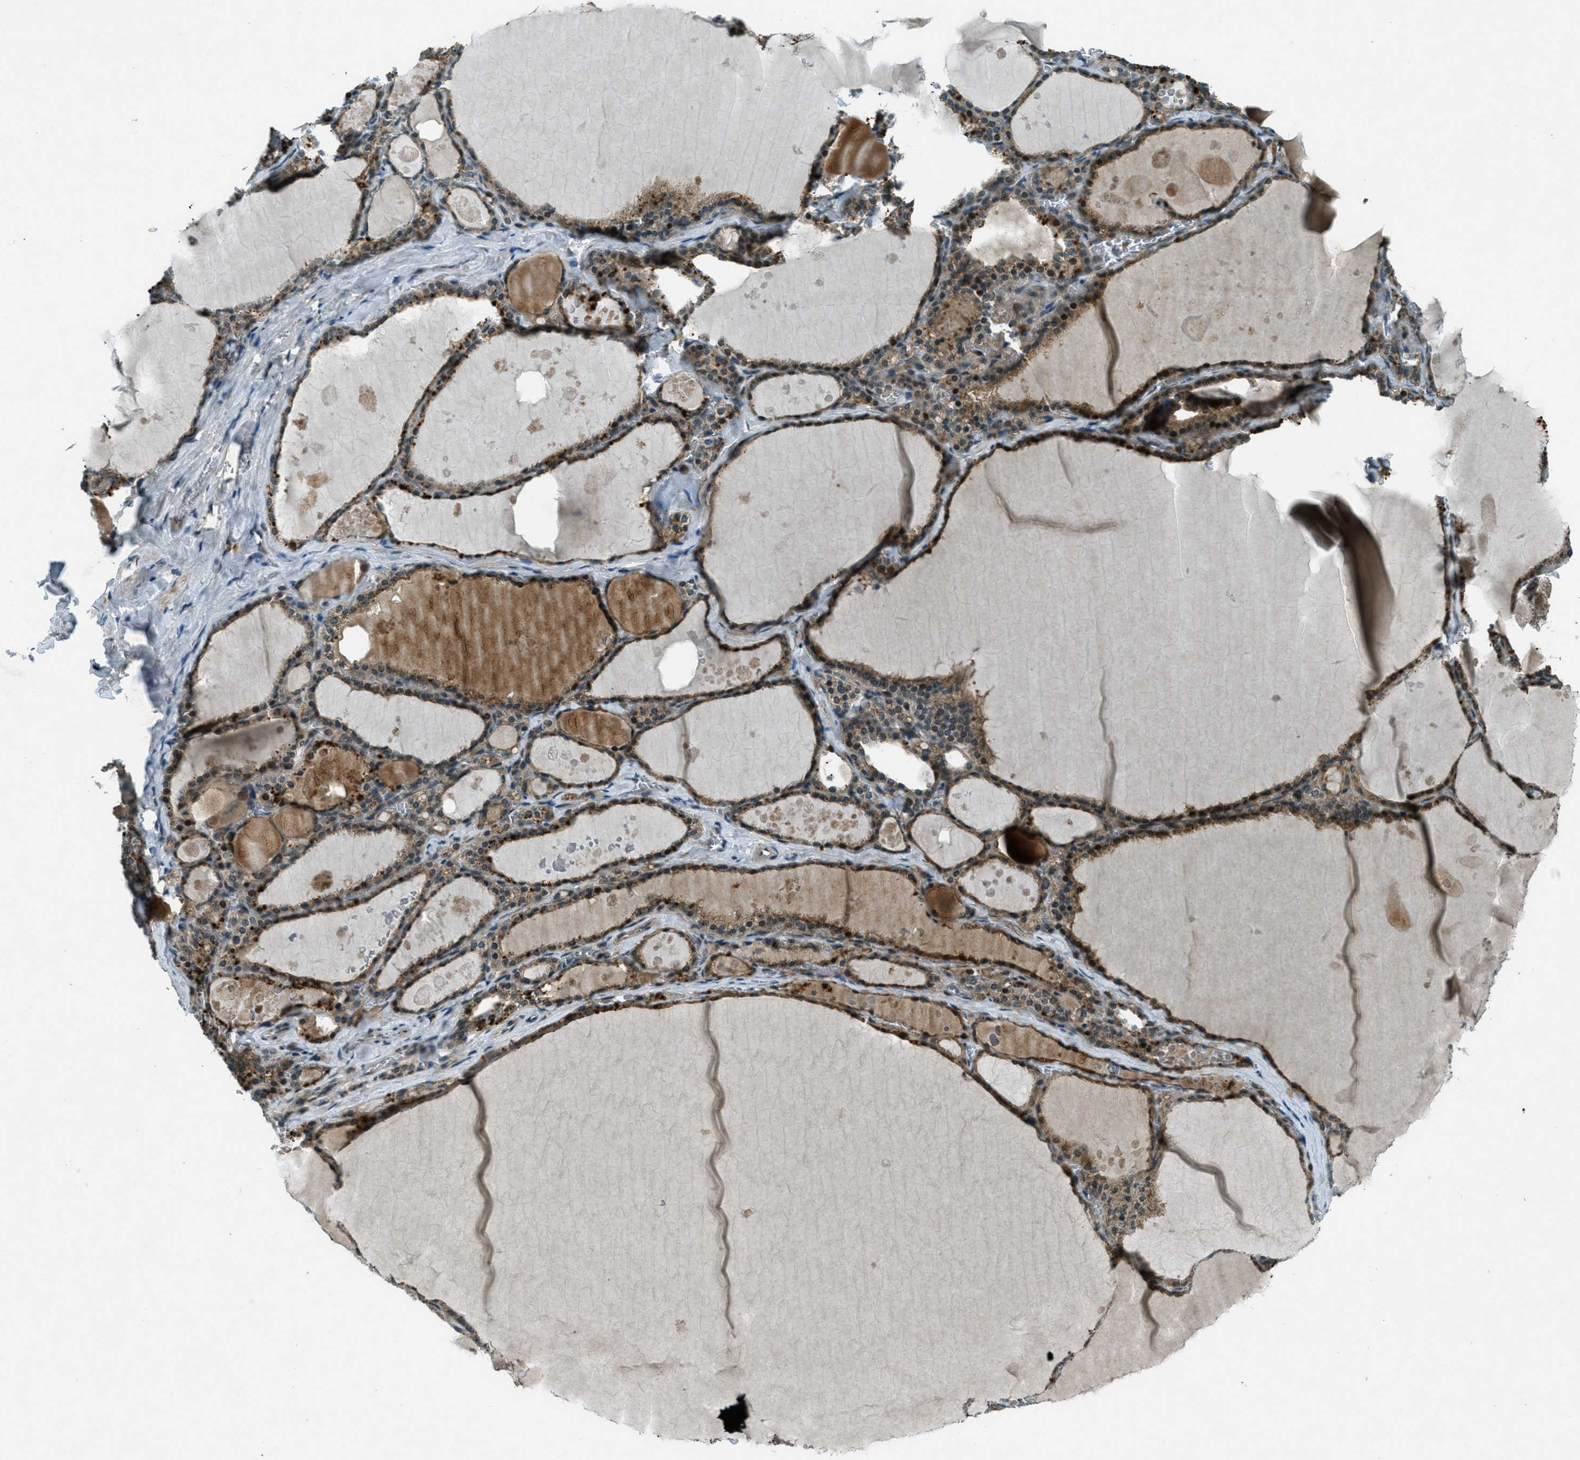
{"staining": {"intensity": "moderate", "quantity": ">75%", "location": "cytoplasmic/membranous"}, "tissue": "thyroid gland", "cell_type": "Glandular cells", "image_type": "normal", "snomed": [{"axis": "morphology", "description": "Normal tissue, NOS"}, {"axis": "topography", "description": "Thyroid gland"}], "caption": "Glandular cells exhibit moderate cytoplasmic/membranous positivity in approximately >75% of cells in normal thyroid gland.", "gene": "STK11", "patient": {"sex": "male", "age": 56}}